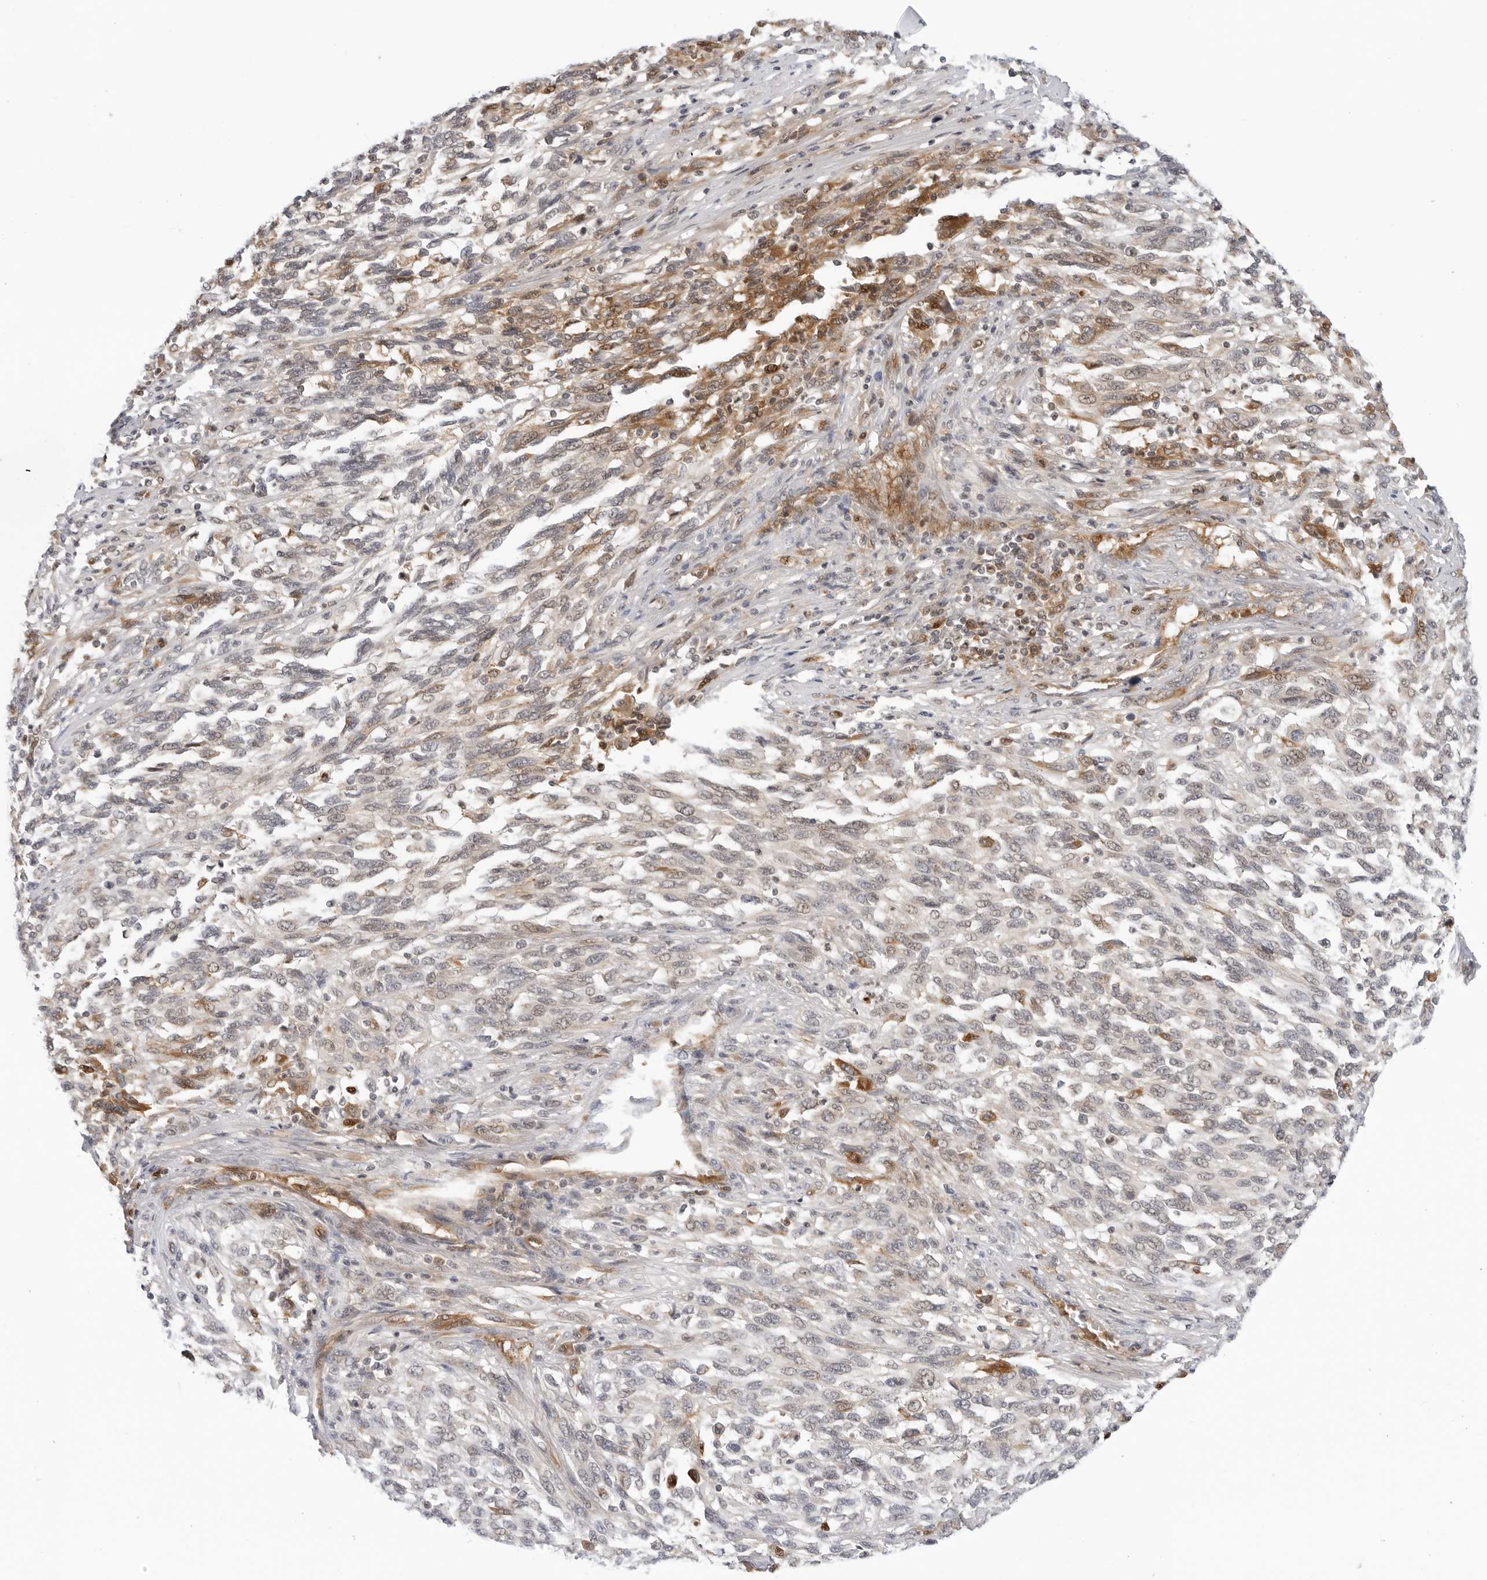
{"staining": {"intensity": "moderate", "quantity": "<25%", "location": "cytoplasmic/membranous"}, "tissue": "melanoma", "cell_type": "Tumor cells", "image_type": "cancer", "snomed": [{"axis": "morphology", "description": "Malignant melanoma, Metastatic site"}, {"axis": "topography", "description": "Lymph node"}], "caption": "Immunohistochemical staining of melanoma demonstrates low levels of moderate cytoplasmic/membranous protein positivity in about <25% of tumor cells. The protein of interest is shown in brown color, while the nuclei are stained blue.", "gene": "SUGCT", "patient": {"sex": "male", "age": 61}}